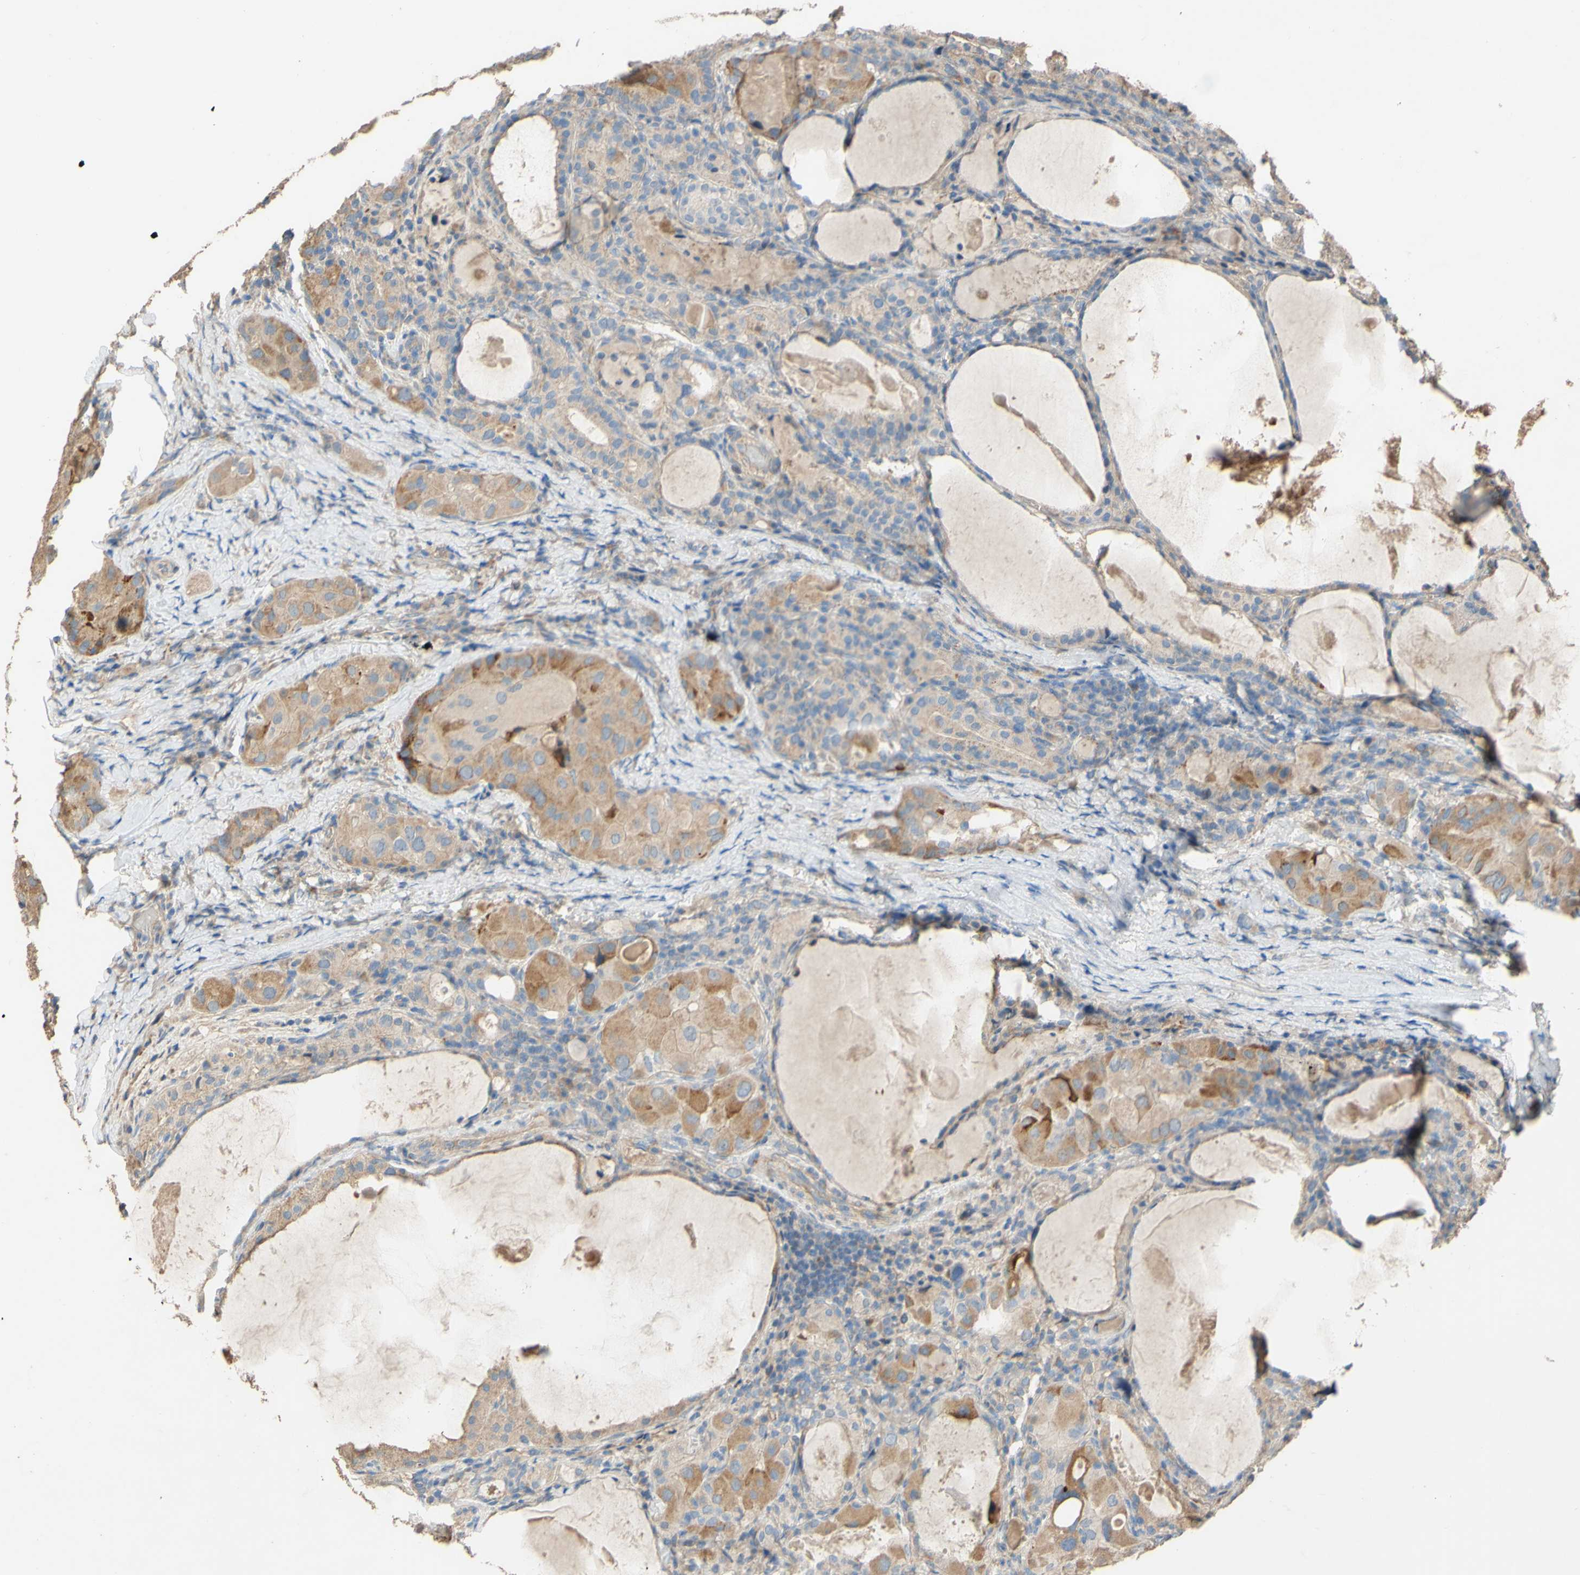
{"staining": {"intensity": "moderate", "quantity": ">75%", "location": "cytoplasmic/membranous"}, "tissue": "thyroid cancer", "cell_type": "Tumor cells", "image_type": "cancer", "snomed": [{"axis": "morphology", "description": "Papillary adenocarcinoma, NOS"}, {"axis": "topography", "description": "Thyroid gland"}], "caption": "About >75% of tumor cells in thyroid cancer (papillary adenocarcinoma) demonstrate moderate cytoplasmic/membranous protein staining as visualized by brown immunohistochemical staining.", "gene": "DKK3", "patient": {"sex": "female", "age": 42}}